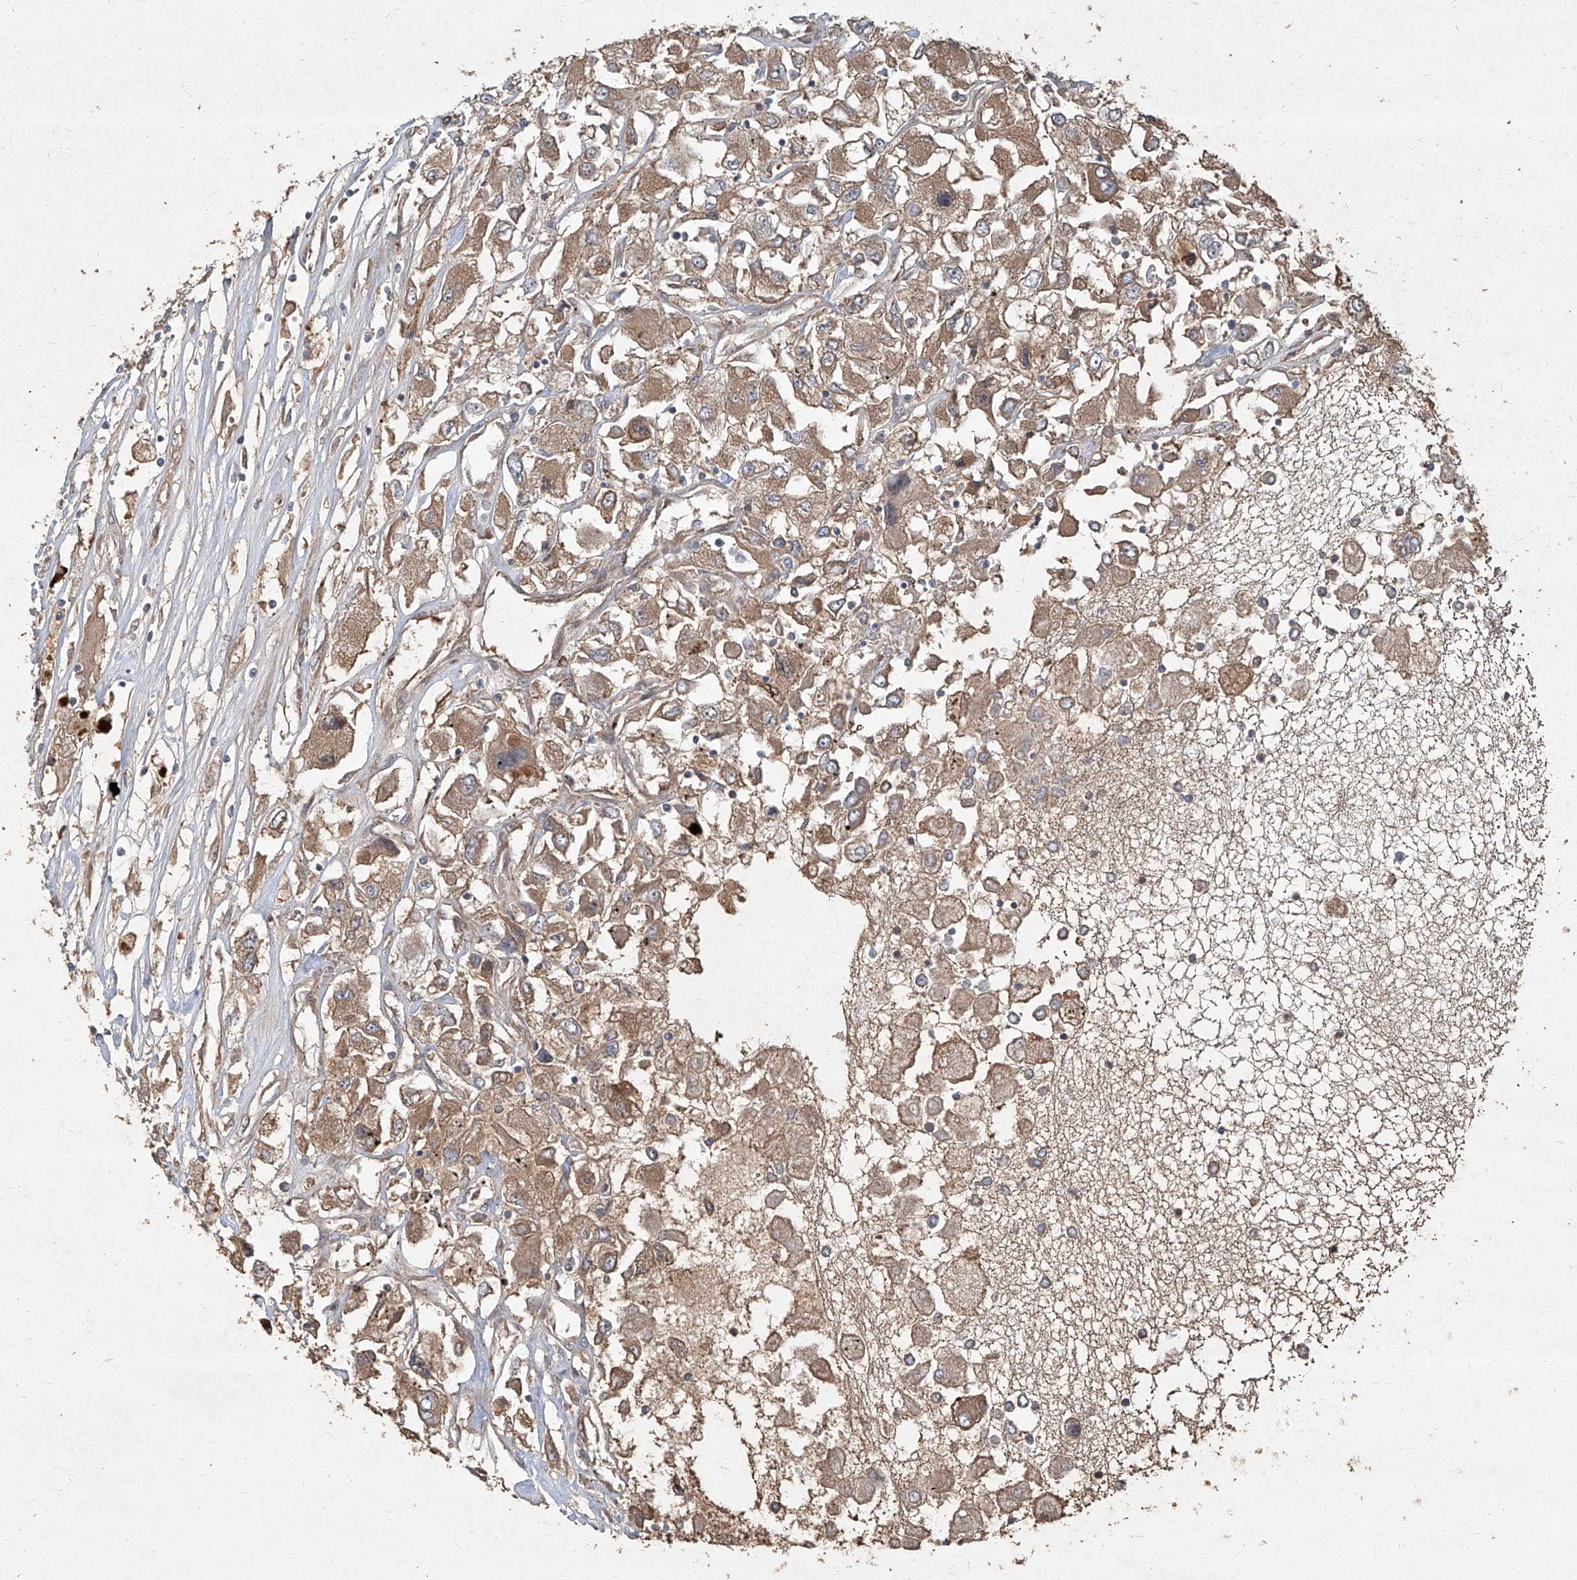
{"staining": {"intensity": "moderate", "quantity": ">75%", "location": "cytoplasmic/membranous"}, "tissue": "renal cancer", "cell_type": "Tumor cells", "image_type": "cancer", "snomed": [{"axis": "morphology", "description": "Adenocarcinoma, NOS"}, {"axis": "topography", "description": "Kidney"}], "caption": "This is a micrograph of immunohistochemistry staining of adenocarcinoma (renal), which shows moderate positivity in the cytoplasmic/membranous of tumor cells.", "gene": "CCN1", "patient": {"sex": "female", "age": 52}}